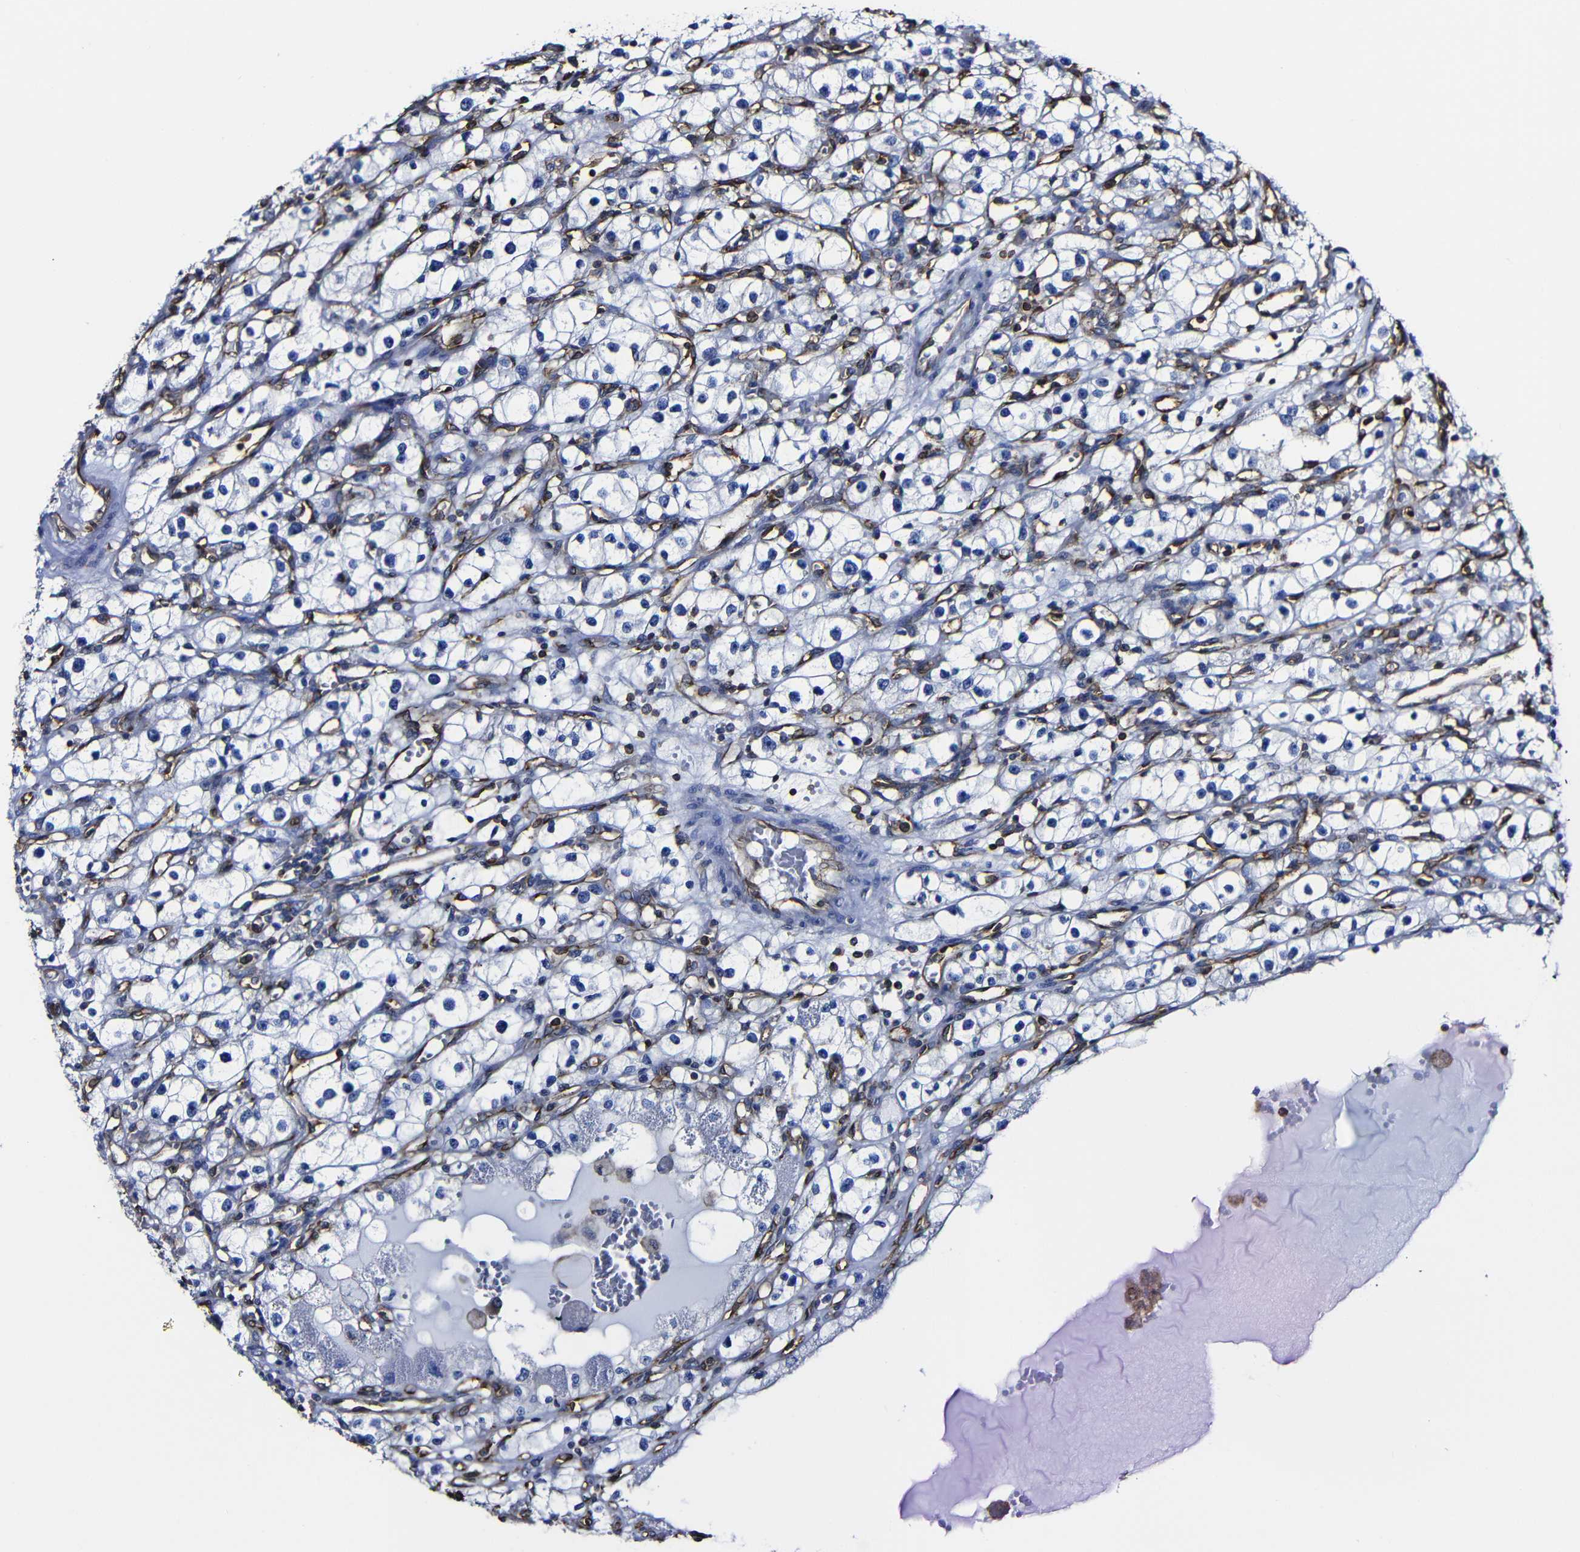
{"staining": {"intensity": "negative", "quantity": "none", "location": "none"}, "tissue": "renal cancer", "cell_type": "Tumor cells", "image_type": "cancer", "snomed": [{"axis": "morphology", "description": "Adenocarcinoma, NOS"}, {"axis": "topography", "description": "Kidney"}], "caption": "A high-resolution histopathology image shows immunohistochemistry (IHC) staining of renal cancer, which demonstrates no significant positivity in tumor cells.", "gene": "MSN", "patient": {"sex": "male", "age": 56}}